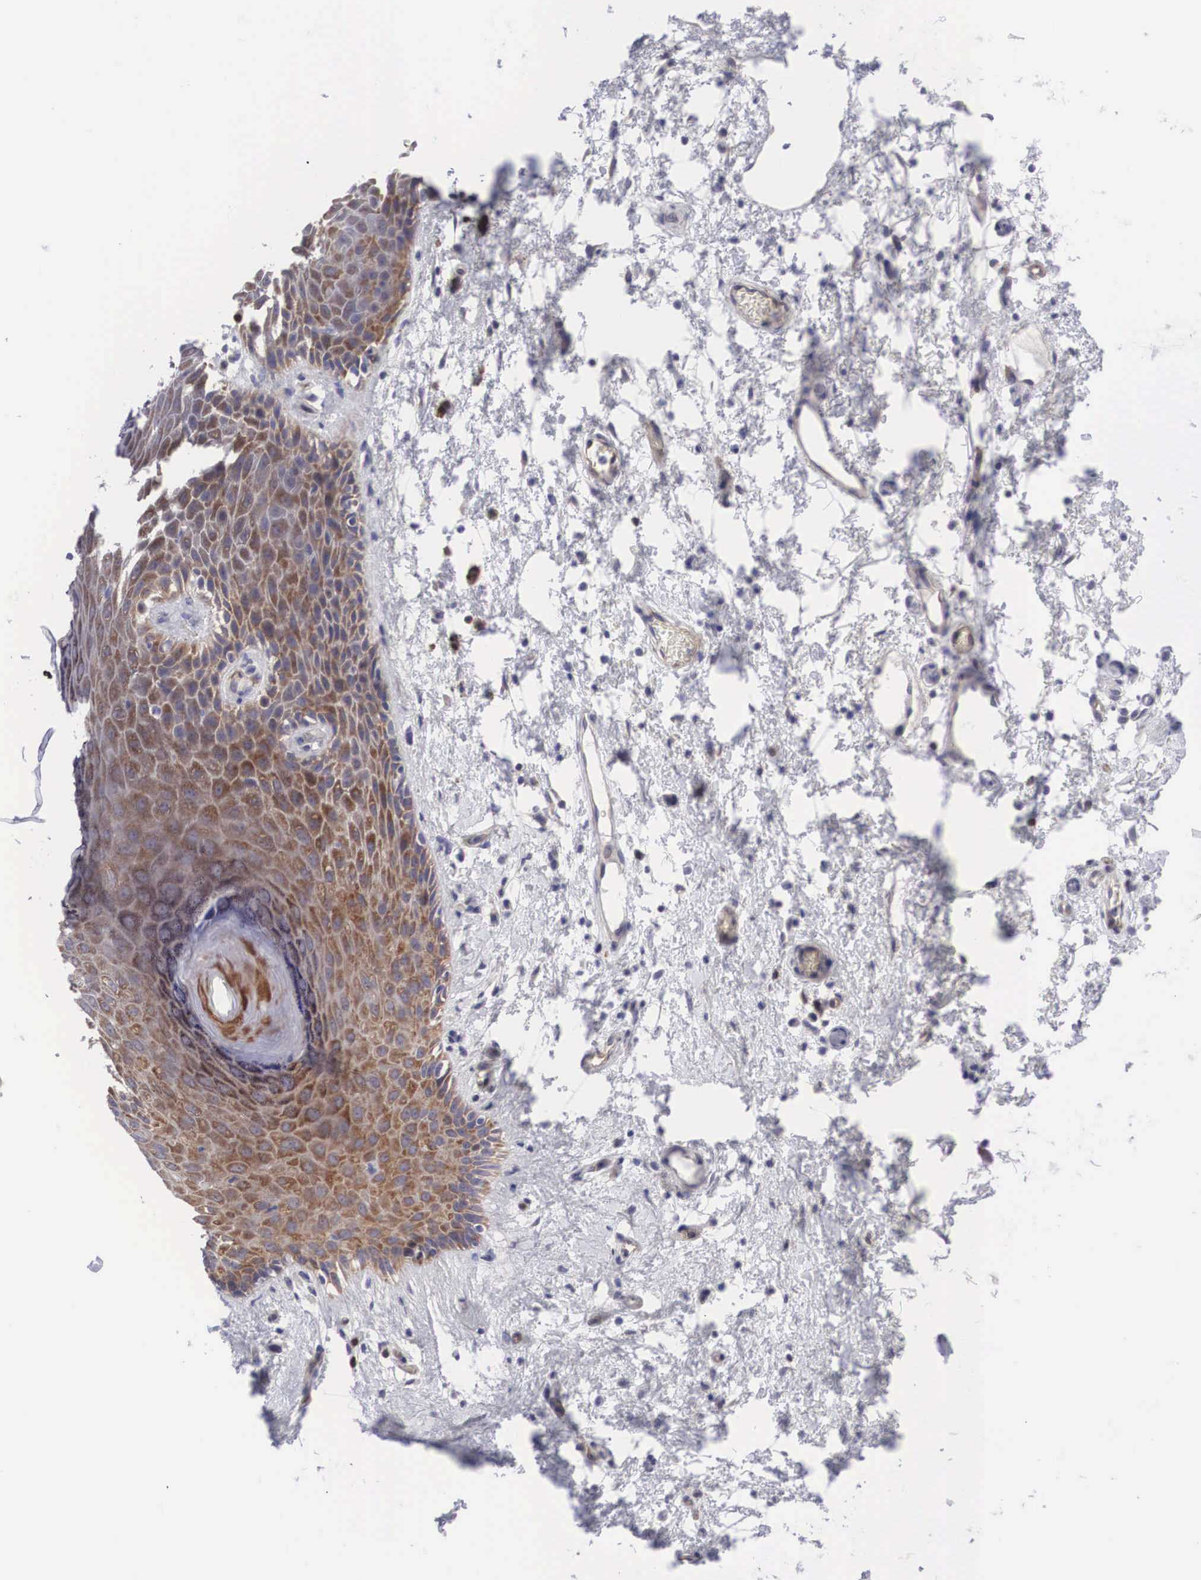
{"staining": {"intensity": "moderate", "quantity": "25%-75%", "location": "cytoplasmic/membranous"}, "tissue": "skin", "cell_type": "Epidermal cells", "image_type": "normal", "snomed": [{"axis": "morphology", "description": "Normal tissue, NOS"}, {"axis": "topography", "description": "Anal"}, {"axis": "topography", "description": "Peripheral nerve tissue"}], "caption": "Protein analysis of normal skin exhibits moderate cytoplasmic/membranous expression in approximately 25%-75% of epidermal cells. The staining was performed using DAB to visualize the protein expression in brown, while the nuclei were stained in blue with hematoxylin (Magnification: 20x).", "gene": "MAST4", "patient": {"sex": "female", "age": 46}}